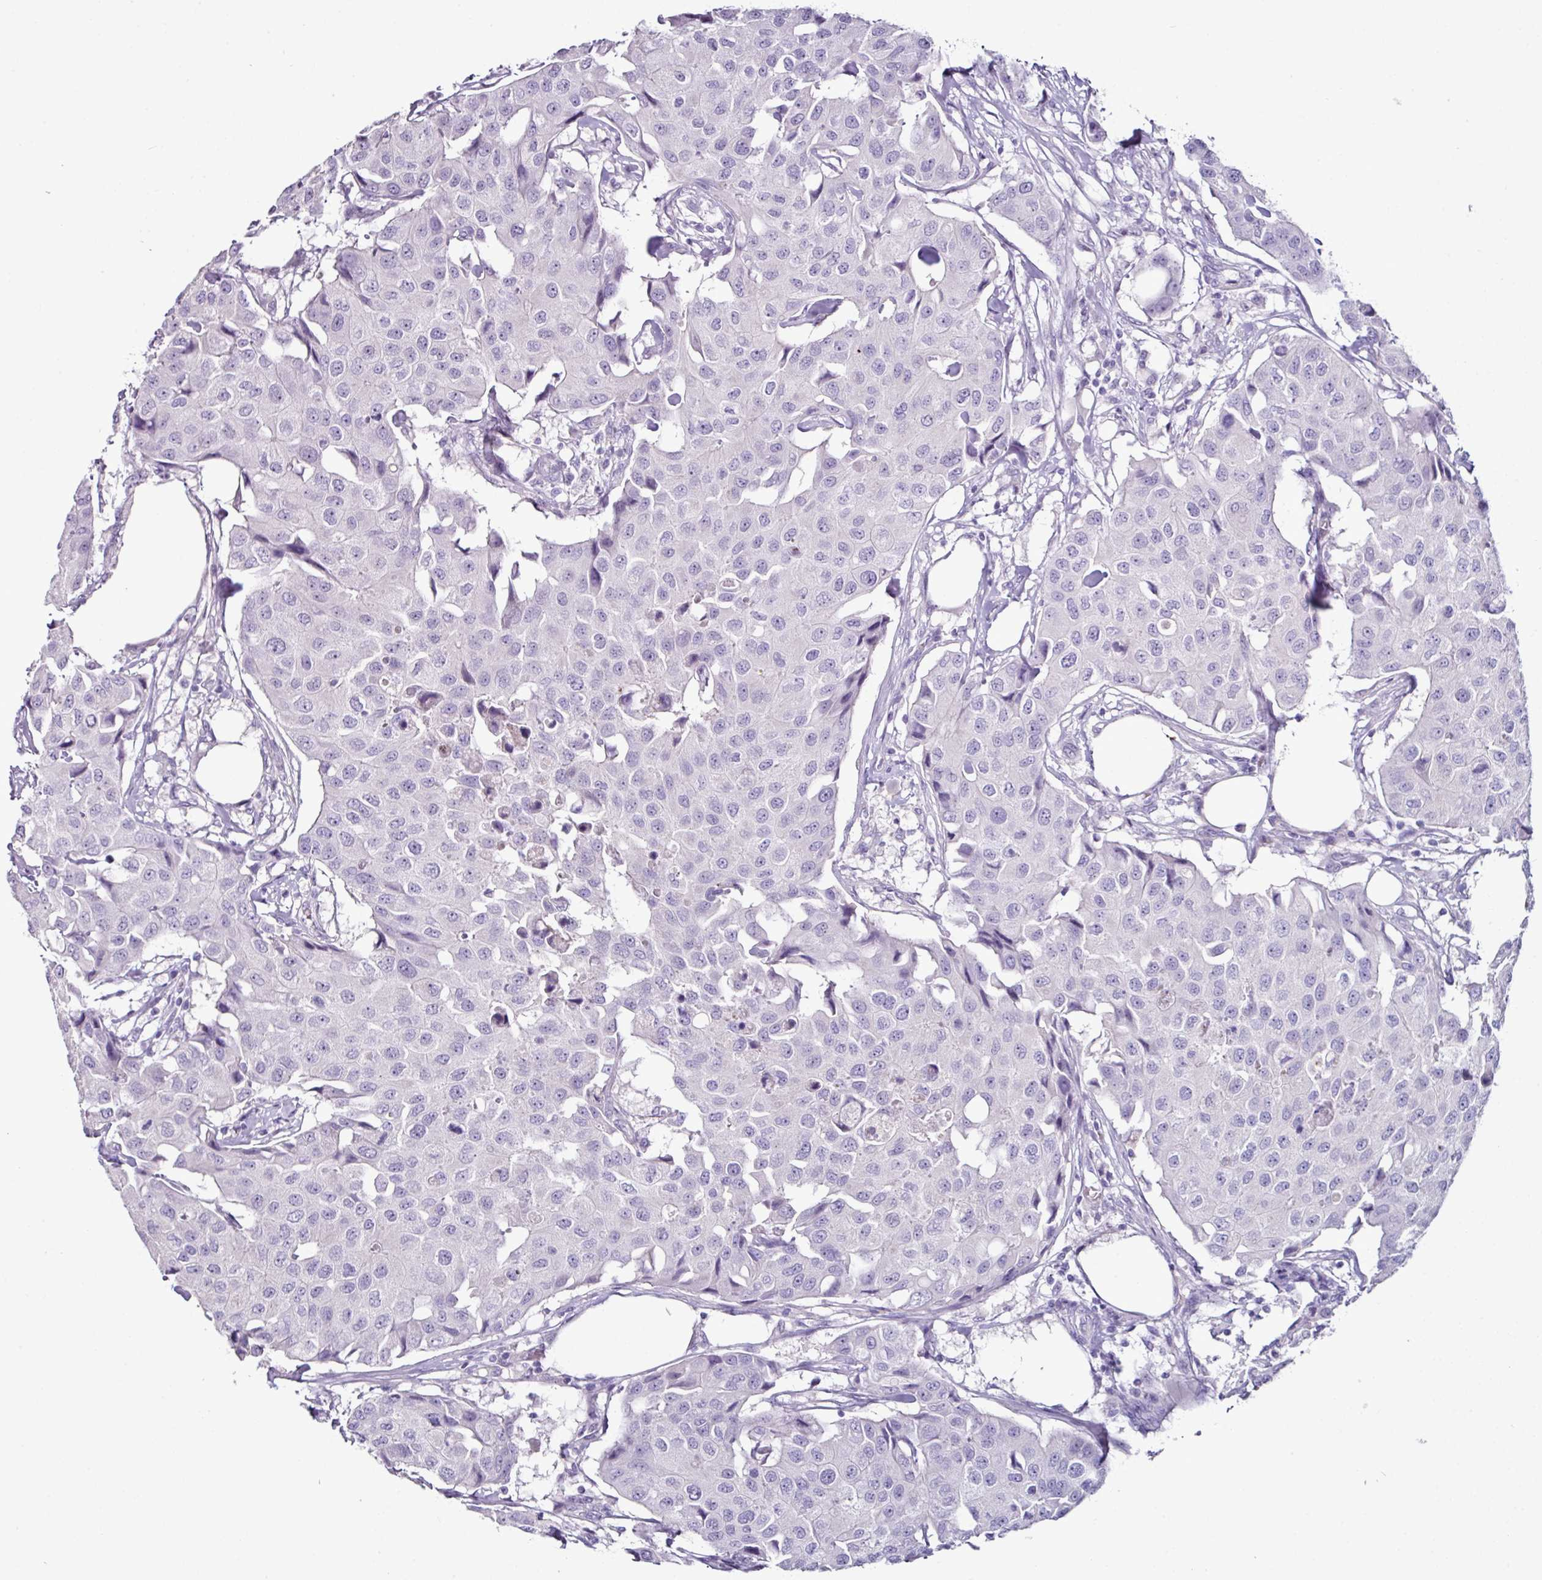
{"staining": {"intensity": "negative", "quantity": "none", "location": "none"}, "tissue": "breast cancer", "cell_type": "Tumor cells", "image_type": "cancer", "snomed": [{"axis": "morphology", "description": "Duct carcinoma"}, {"axis": "topography", "description": "Breast"}], "caption": "Breast cancer (invasive ductal carcinoma) was stained to show a protein in brown. There is no significant positivity in tumor cells. (DAB (3,3'-diaminobenzidine) IHC with hematoxylin counter stain).", "gene": "GLP2R", "patient": {"sex": "female", "age": 80}}